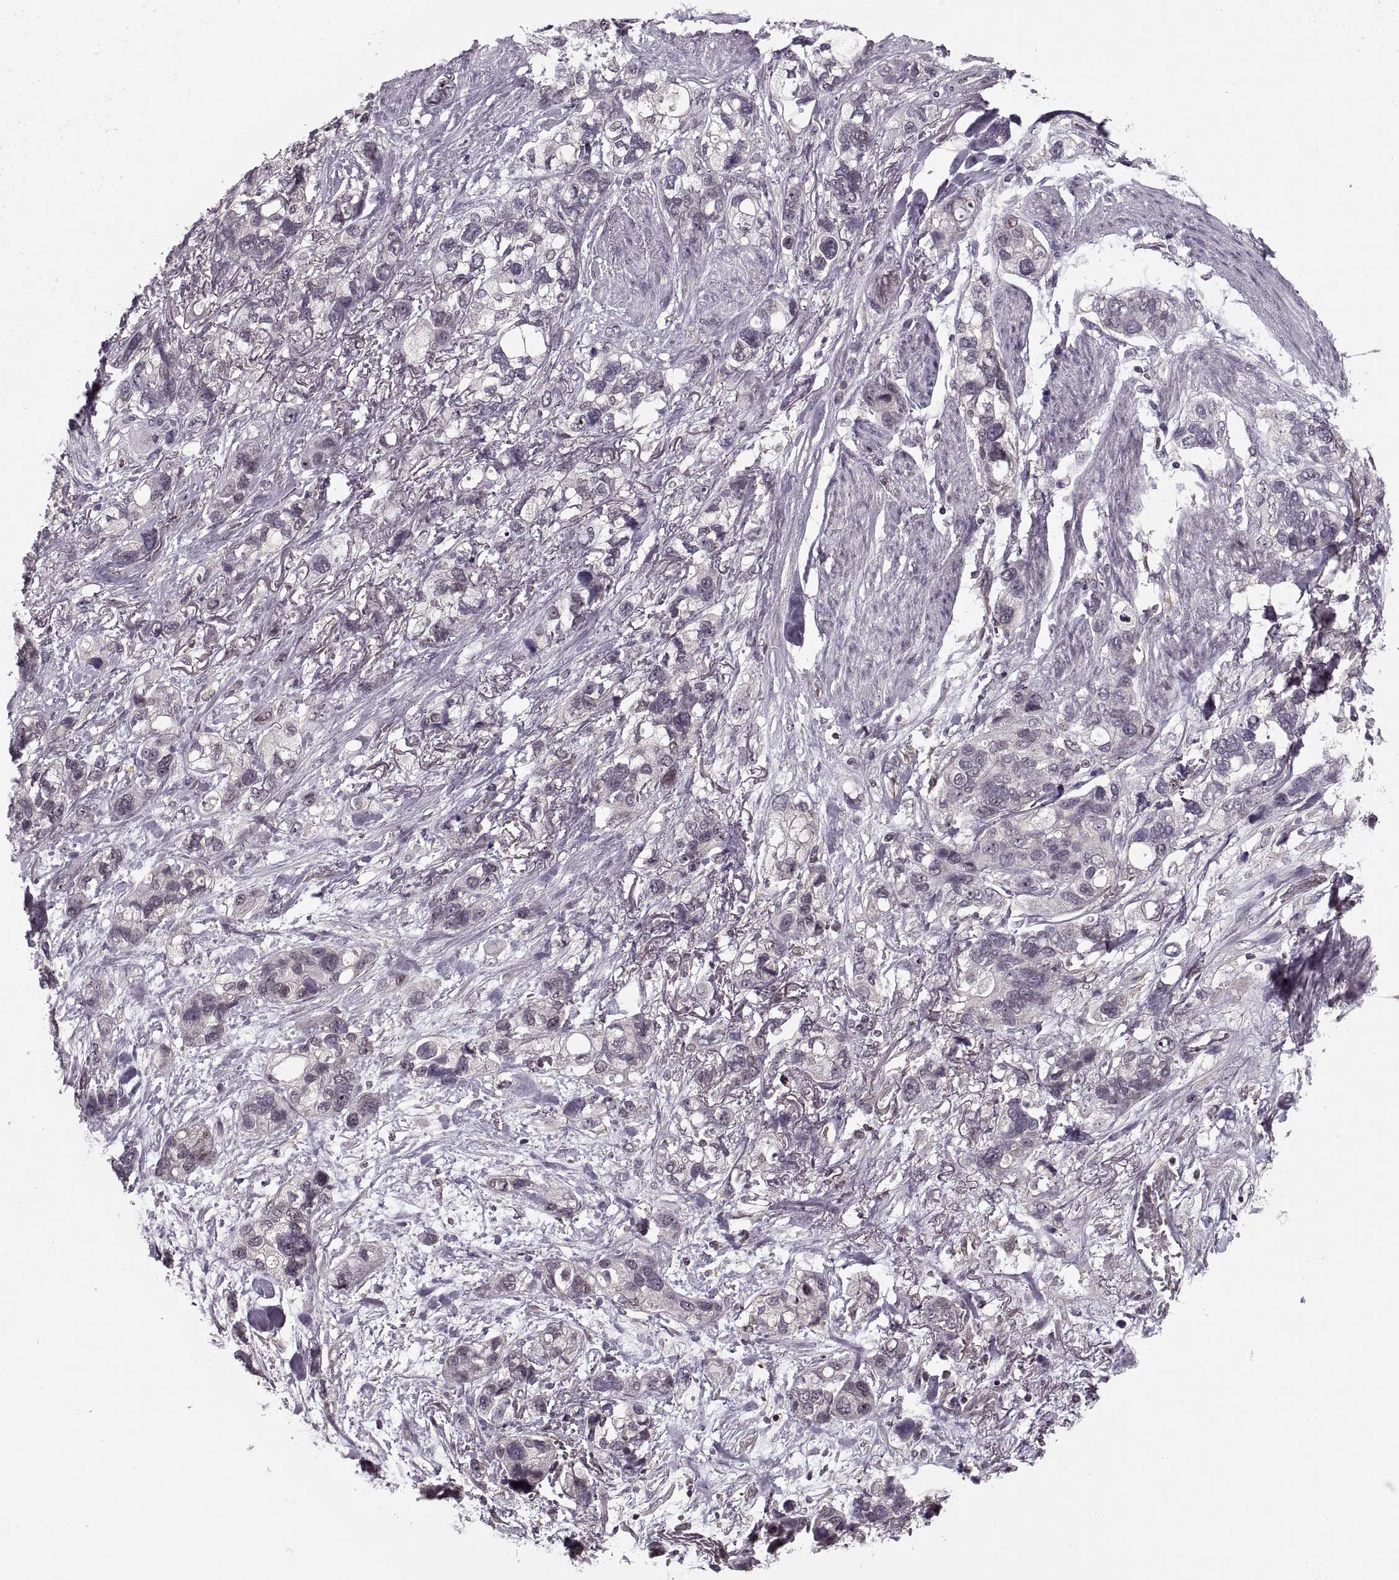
{"staining": {"intensity": "negative", "quantity": "none", "location": "none"}, "tissue": "stomach cancer", "cell_type": "Tumor cells", "image_type": "cancer", "snomed": [{"axis": "morphology", "description": "Adenocarcinoma, NOS"}, {"axis": "topography", "description": "Stomach, upper"}], "caption": "Immunohistochemistry (IHC) histopathology image of neoplastic tissue: human stomach adenocarcinoma stained with DAB reveals no significant protein staining in tumor cells.", "gene": "LUZP2", "patient": {"sex": "female", "age": 81}}